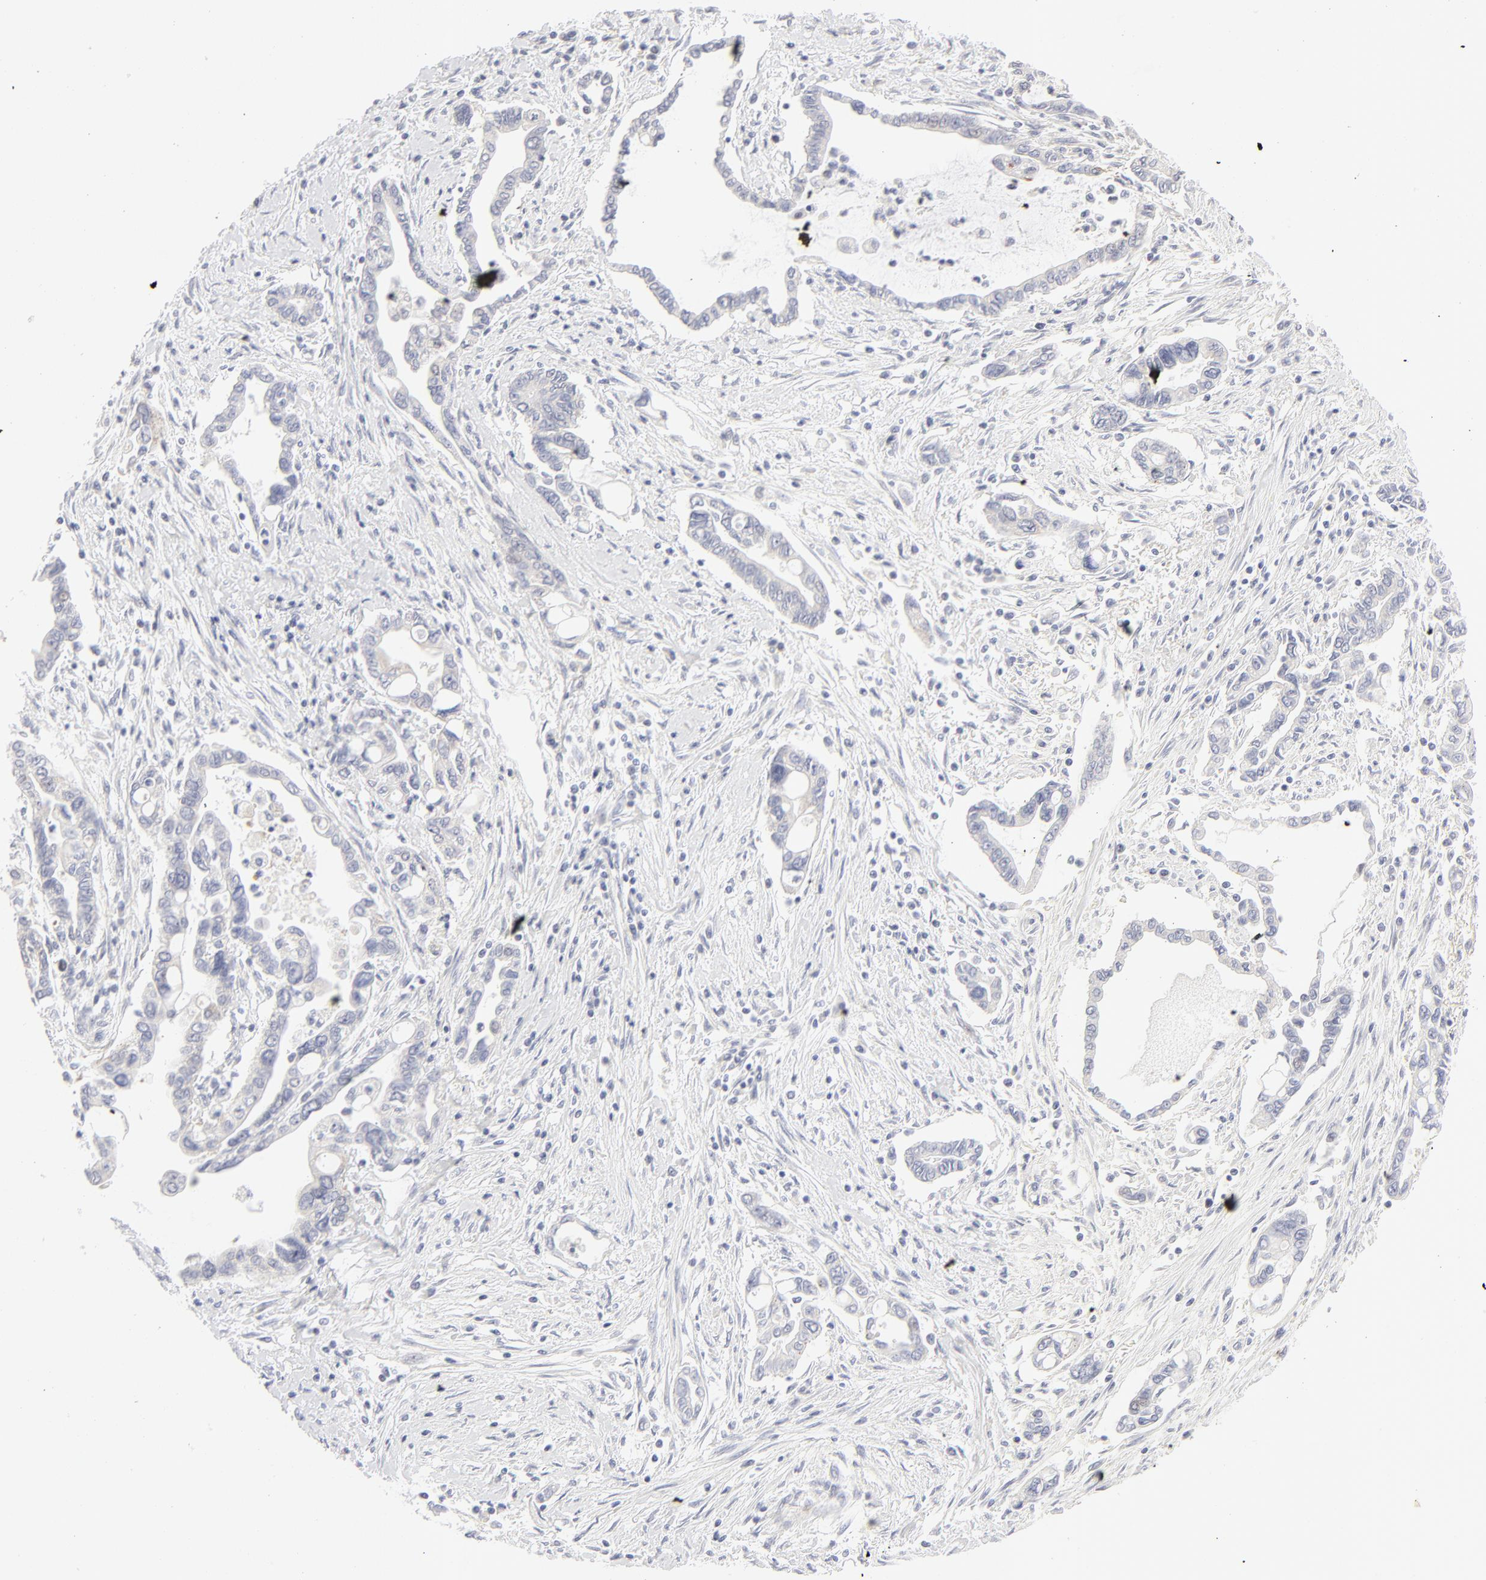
{"staining": {"intensity": "negative", "quantity": "none", "location": "none"}, "tissue": "pancreatic cancer", "cell_type": "Tumor cells", "image_type": "cancer", "snomed": [{"axis": "morphology", "description": "Adenocarcinoma, NOS"}, {"axis": "topography", "description": "Pancreas"}], "caption": "High magnification brightfield microscopy of pancreatic cancer (adenocarcinoma) stained with DAB (brown) and counterstained with hematoxylin (blue): tumor cells show no significant positivity.", "gene": "NPNT", "patient": {"sex": "female", "age": 57}}